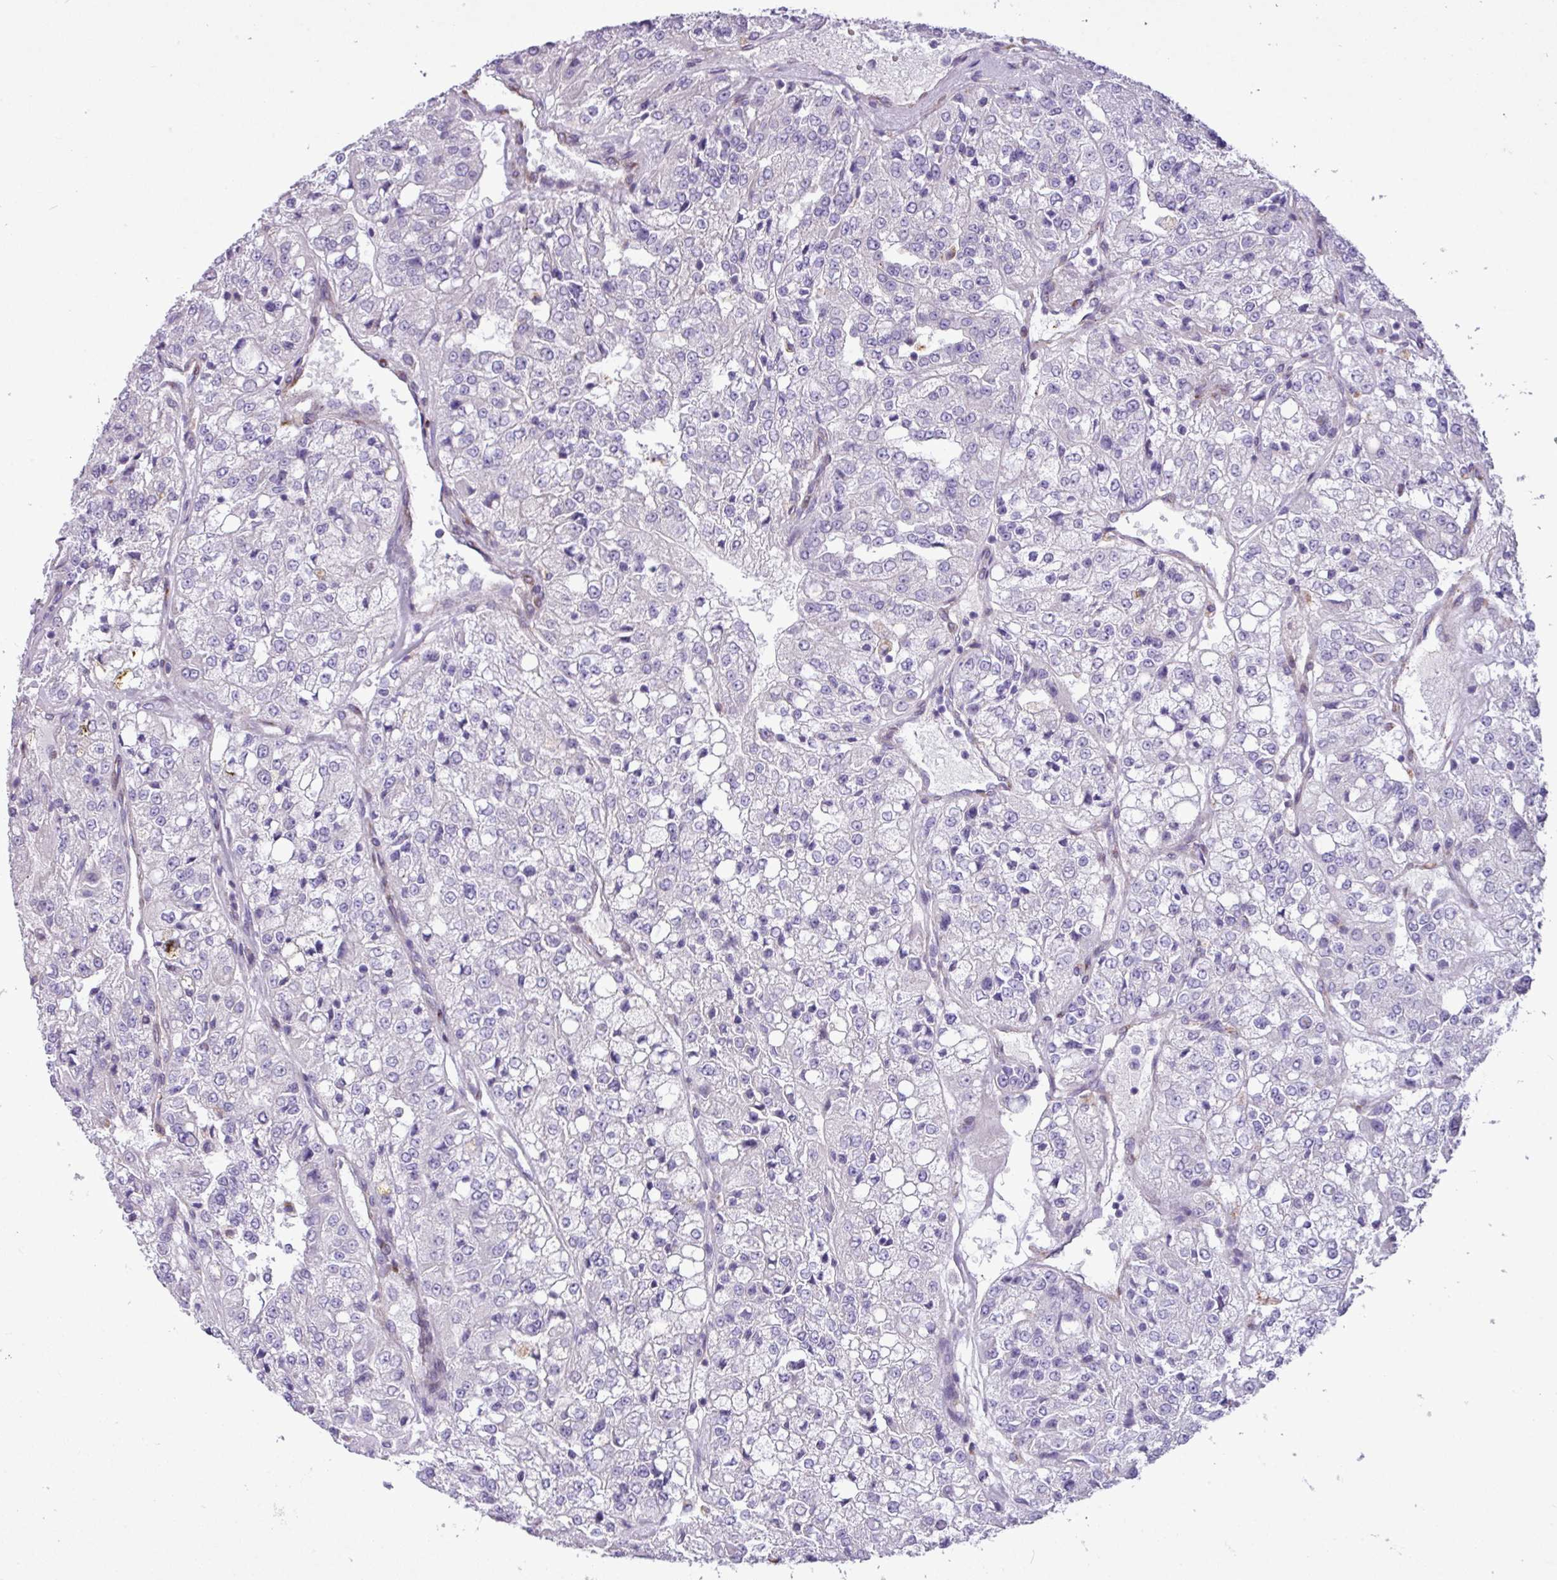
{"staining": {"intensity": "negative", "quantity": "none", "location": "none"}, "tissue": "renal cancer", "cell_type": "Tumor cells", "image_type": "cancer", "snomed": [{"axis": "morphology", "description": "Adenocarcinoma, NOS"}, {"axis": "topography", "description": "Kidney"}], "caption": "Immunohistochemistry (IHC) of adenocarcinoma (renal) reveals no positivity in tumor cells.", "gene": "CD248", "patient": {"sex": "female", "age": 63}}